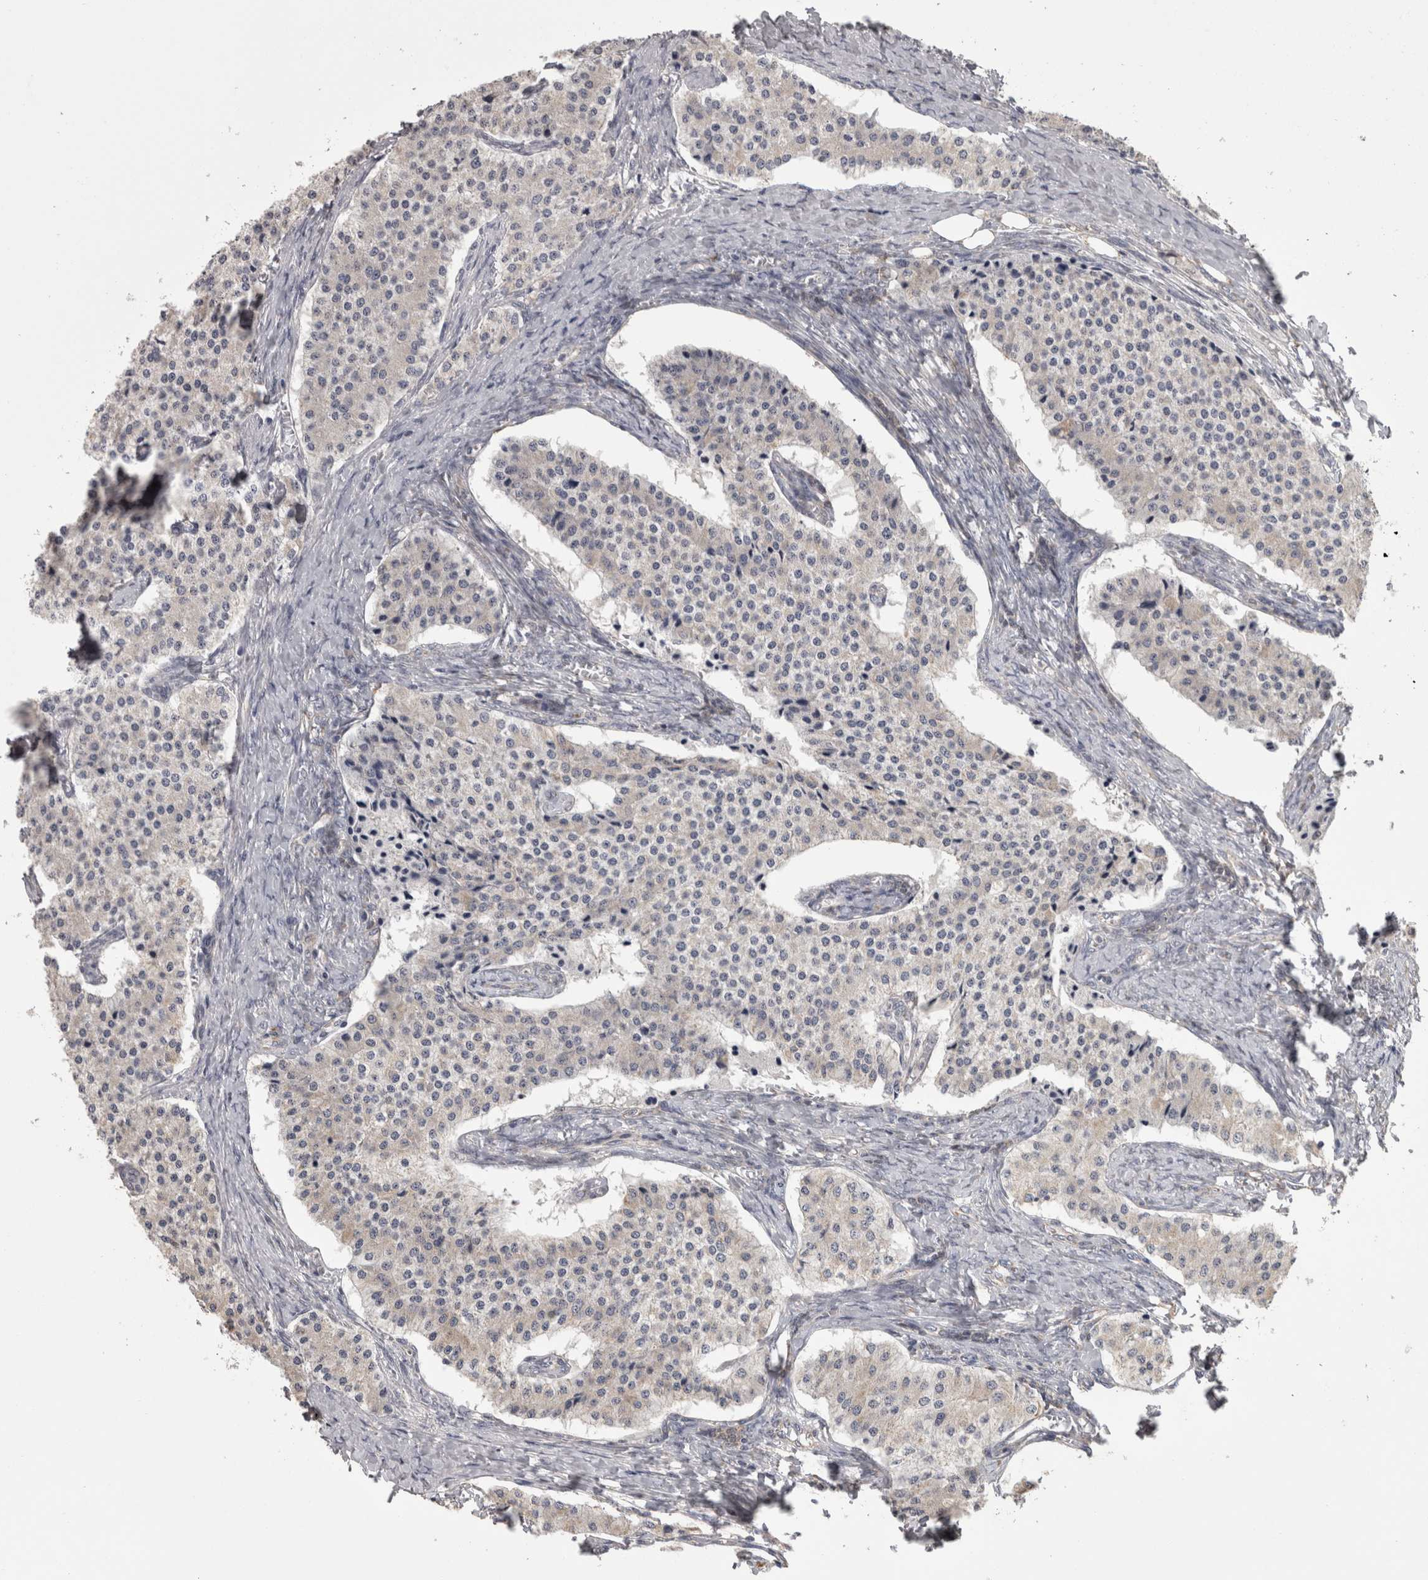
{"staining": {"intensity": "negative", "quantity": "none", "location": "none"}, "tissue": "carcinoid", "cell_type": "Tumor cells", "image_type": "cancer", "snomed": [{"axis": "morphology", "description": "Carcinoid, malignant, NOS"}, {"axis": "topography", "description": "Colon"}], "caption": "DAB immunohistochemical staining of carcinoid (malignant) reveals no significant expression in tumor cells.", "gene": "DBT", "patient": {"sex": "female", "age": 52}}